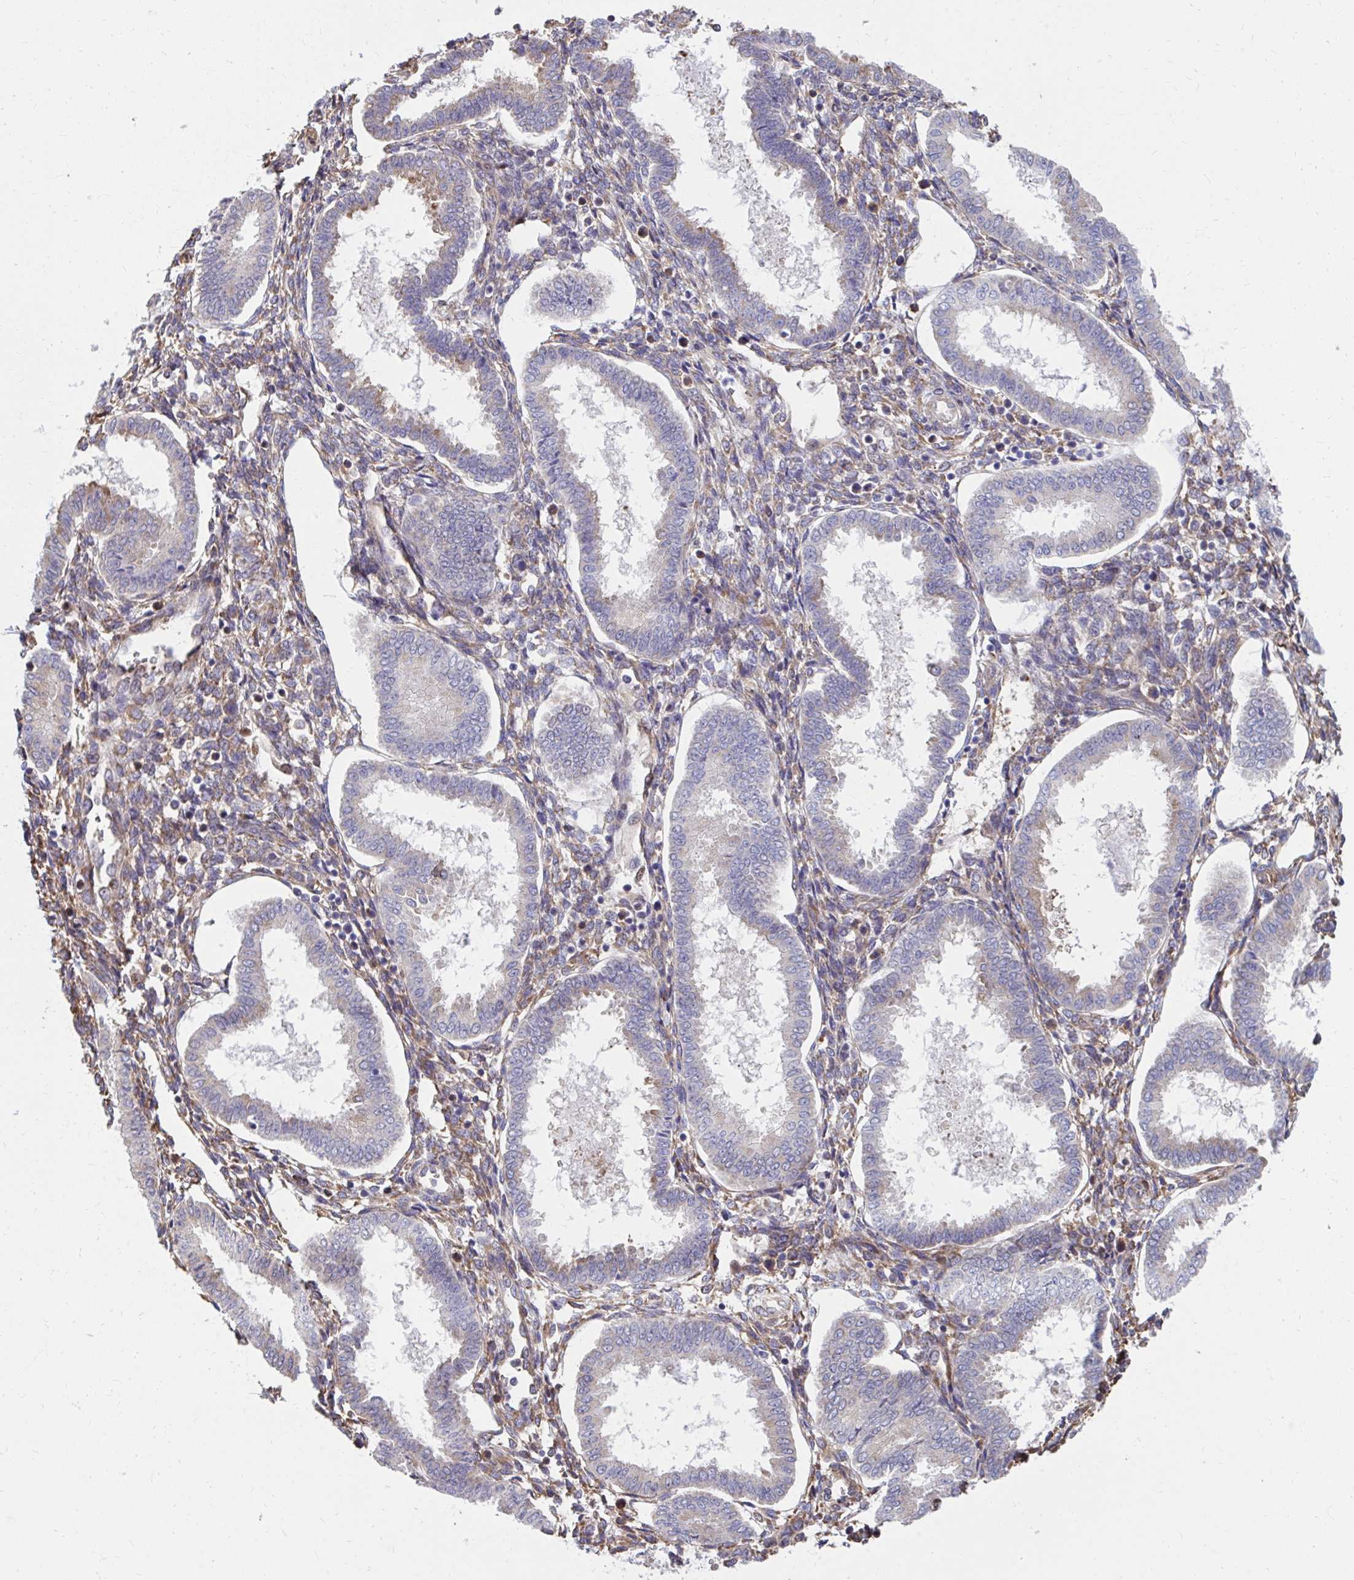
{"staining": {"intensity": "moderate", "quantity": "<25%", "location": "cytoplasmic/membranous"}, "tissue": "endometrium", "cell_type": "Cells in endometrial stroma", "image_type": "normal", "snomed": [{"axis": "morphology", "description": "Normal tissue, NOS"}, {"axis": "topography", "description": "Endometrium"}], "caption": "IHC of benign endometrium reveals low levels of moderate cytoplasmic/membranous positivity in about <25% of cells in endometrial stroma. (IHC, brightfield microscopy, high magnification).", "gene": "ZNF778", "patient": {"sex": "female", "age": 24}}